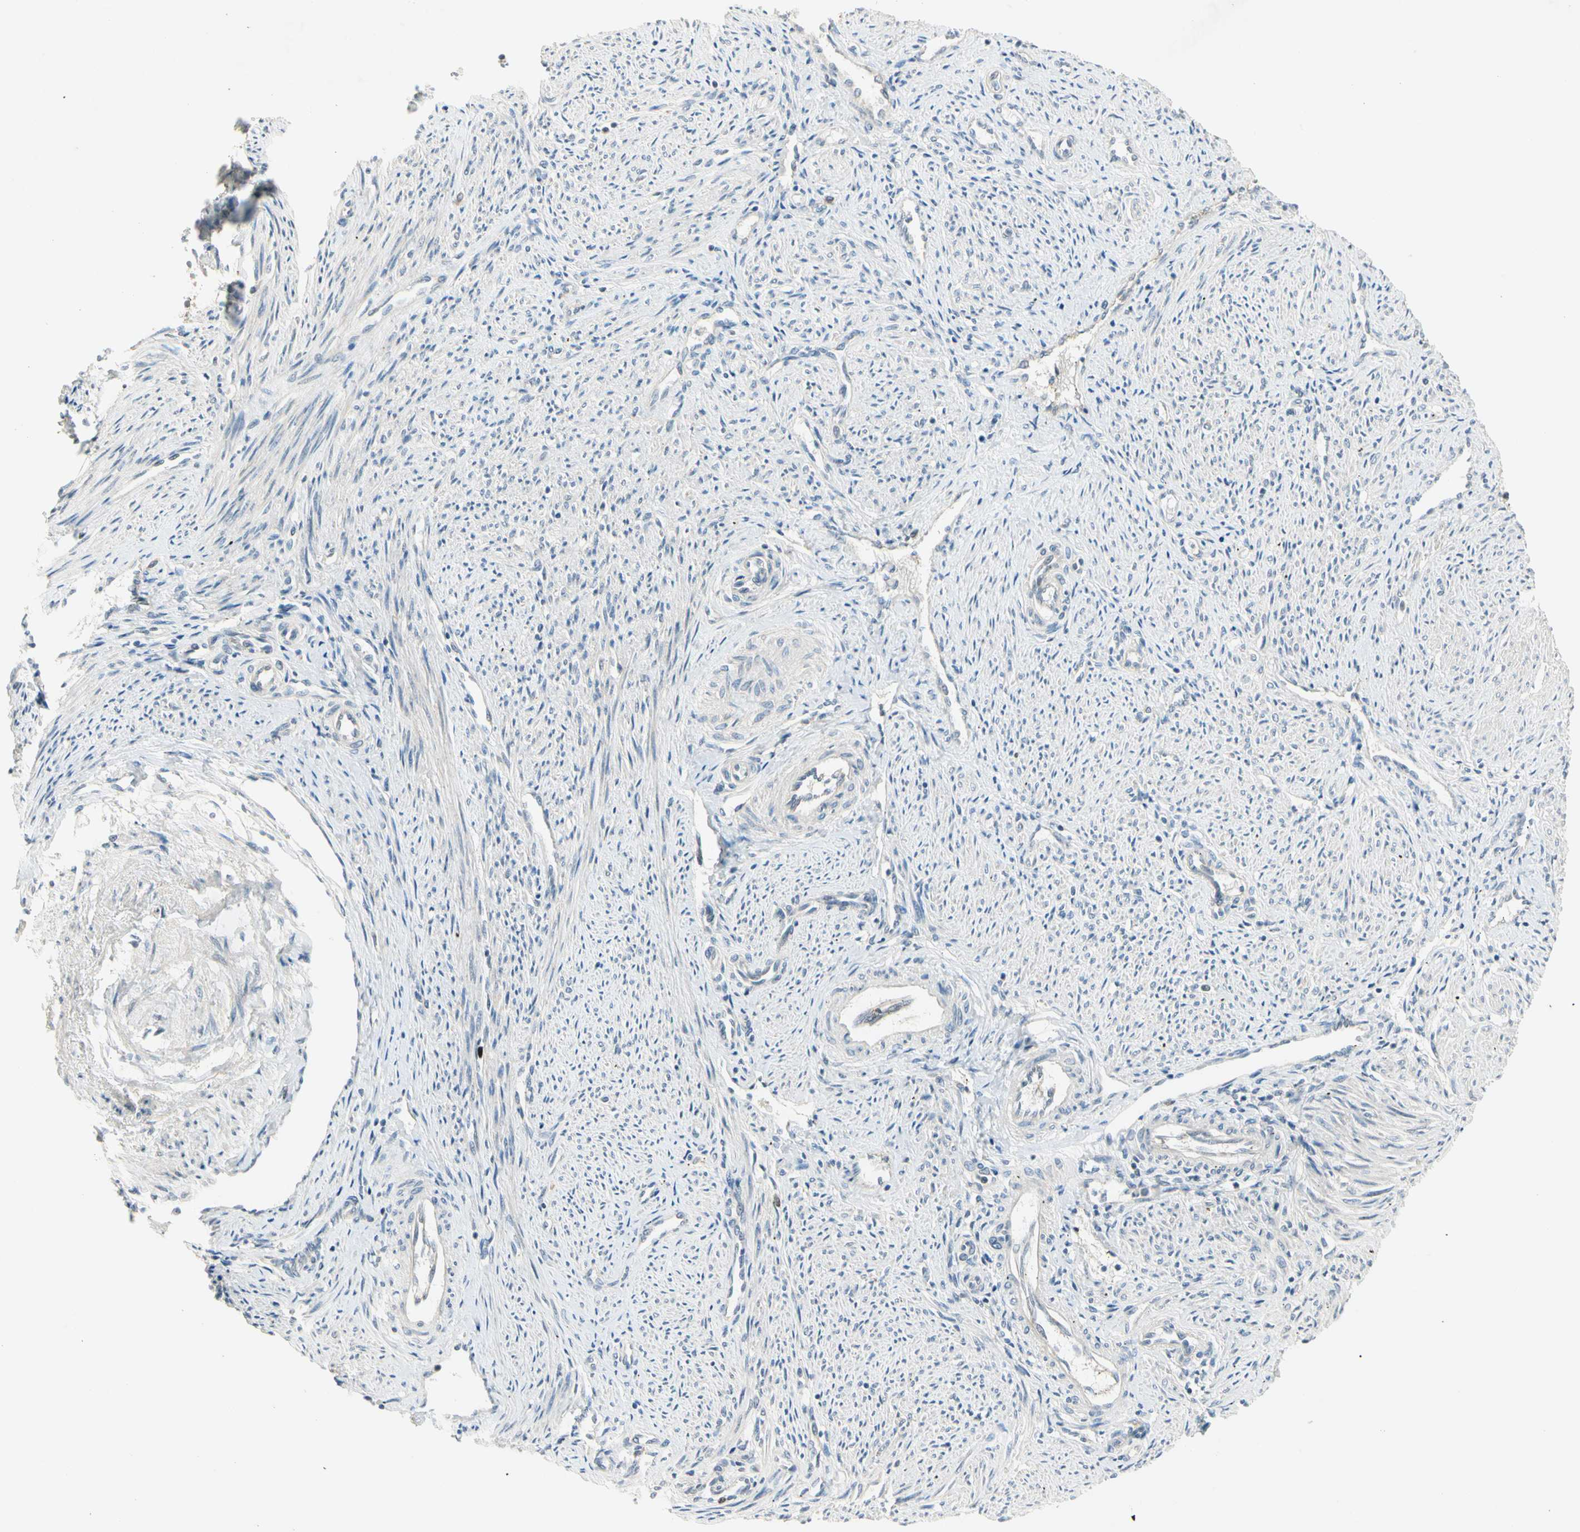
{"staining": {"intensity": "negative", "quantity": "none", "location": "none"}, "tissue": "endometrium", "cell_type": "Cells in endometrial stroma", "image_type": "normal", "snomed": [{"axis": "morphology", "description": "Normal tissue, NOS"}, {"axis": "topography", "description": "Endometrium"}], "caption": "A high-resolution histopathology image shows IHC staining of unremarkable endometrium, which exhibits no significant staining in cells in endometrial stroma. Nuclei are stained in blue.", "gene": "PITX1", "patient": {"sex": "female", "age": 42}}